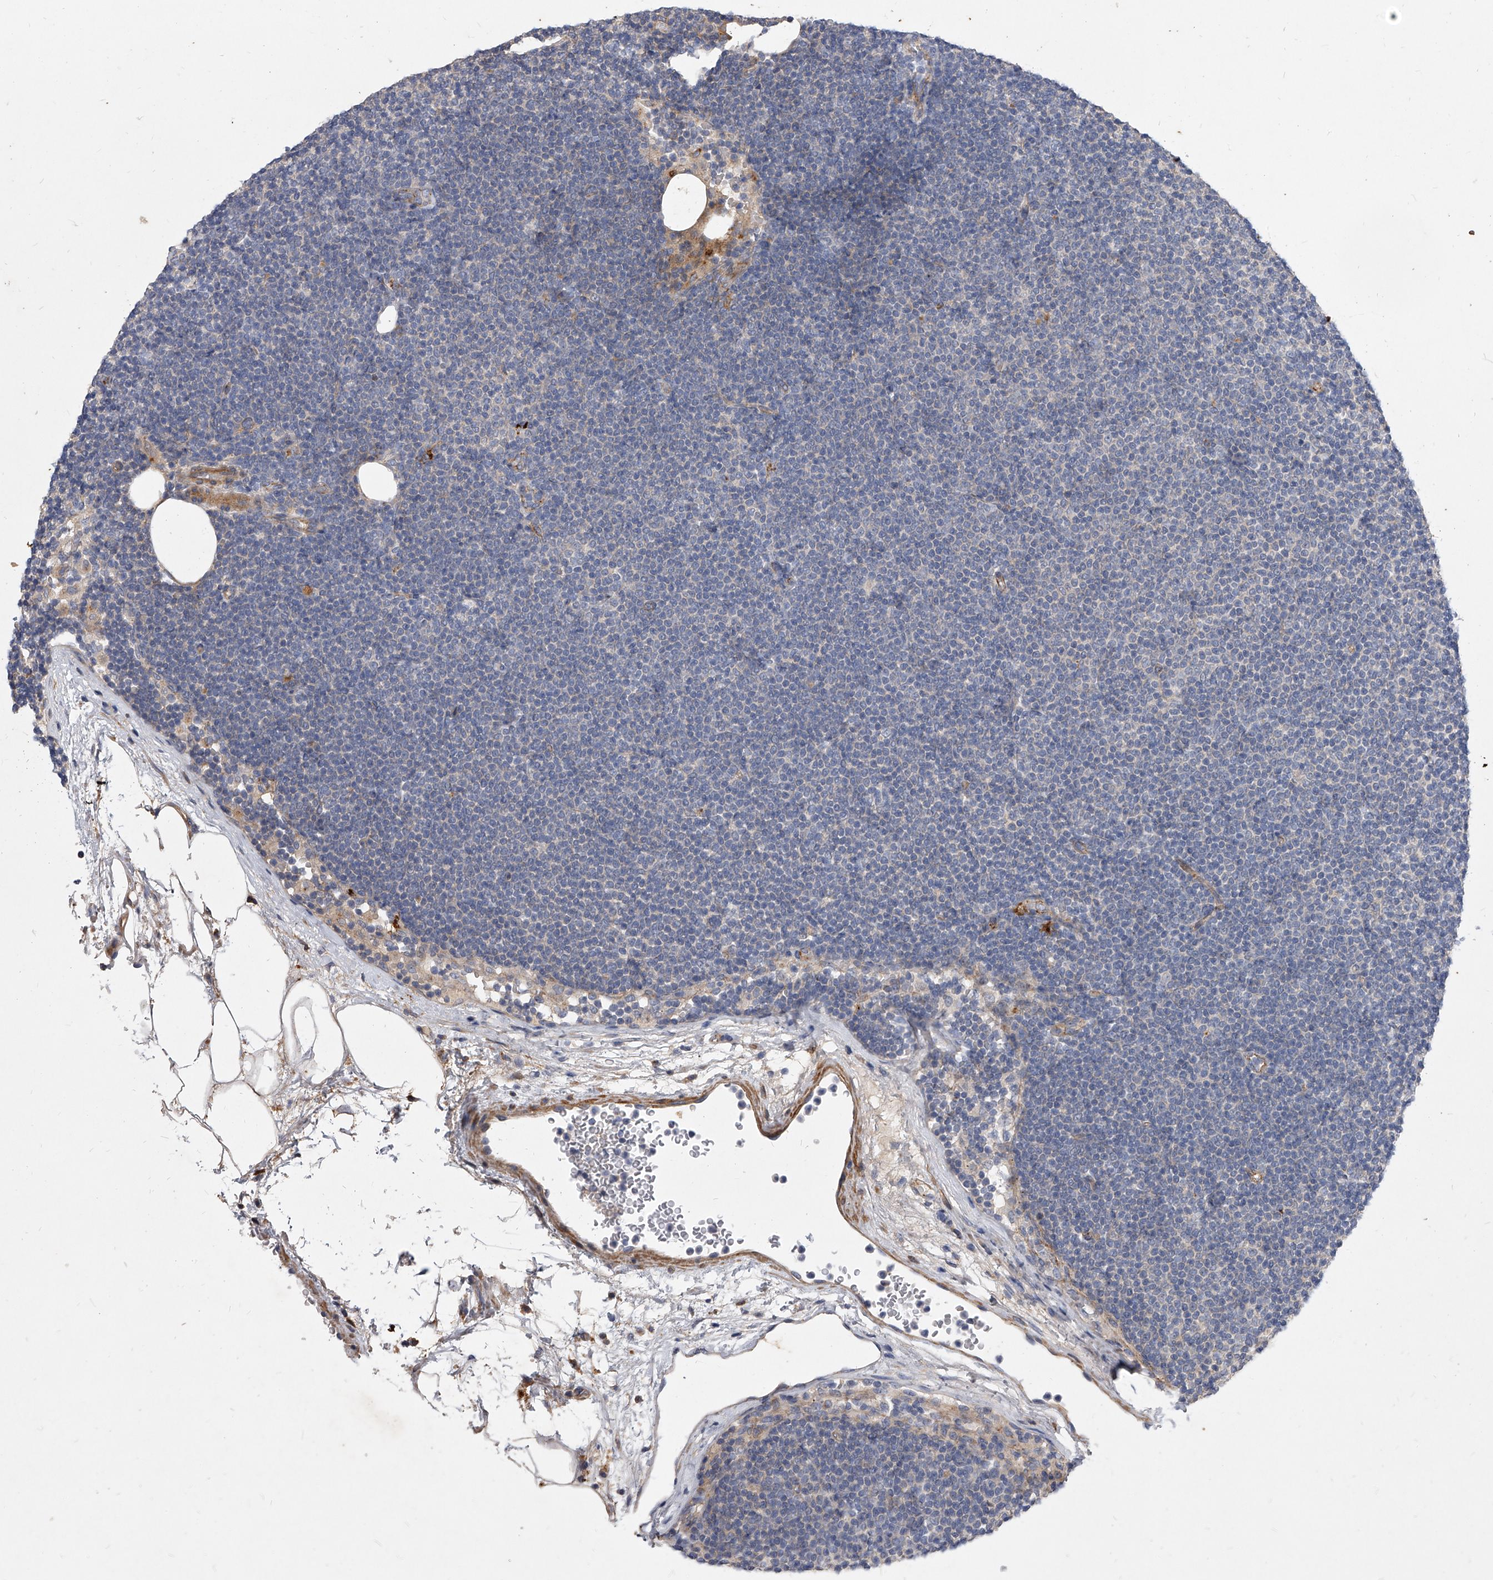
{"staining": {"intensity": "negative", "quantity": "none", "location": "none"}, "tissue": "lymphoma", "cell_type": "Tumor cells", "image_type": "cancer", "snomed": [{"axis": "morphology", "description": "Malignant lymphoma, non-Hodgkin's type, Low grade"}, {"axis": "topography", "description": "Lymph node"}], "caption": "Immunohistochemistry (IHC) of lymphoma reveals no positivity in tumor cells.", "gene": "MINDY4", "patient": {"sex": "female", "age": 53}}